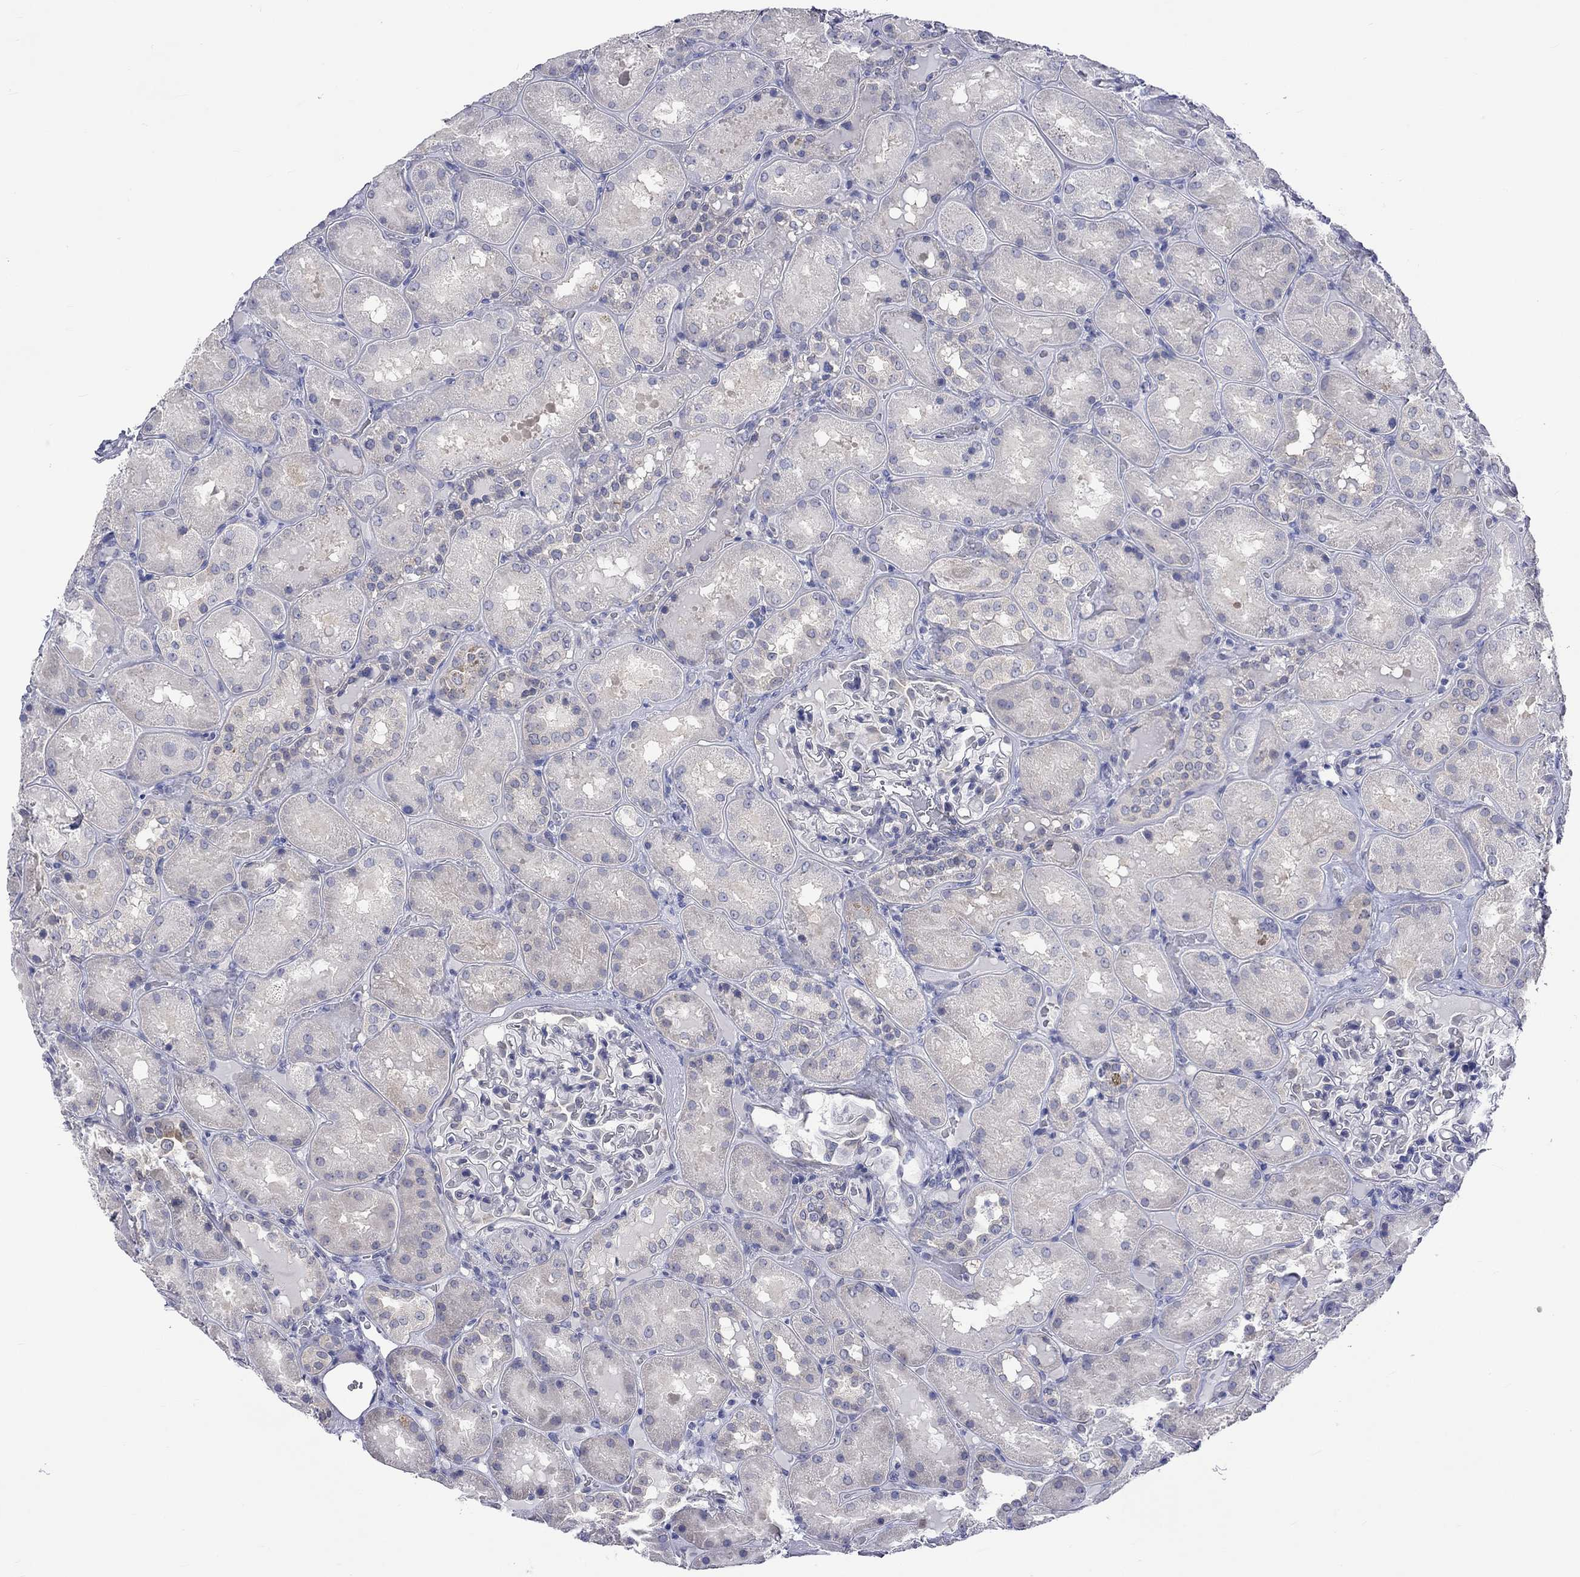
{"staining": {"intensity": "negative", "quantity": "none", "location": "none"}, "tissue": "kidney", "cell_type": "Cells in glomeruli", "image_type": "normal", "snomed": [{"axis": "morphology", "description": "Normal tissue, NOS"}, {"axis": "topography", "description": "Kidney"}], "caption": "Image shows no significant protein positivity in cells in glomeruli of benign kidney.", "gene": "CERS1", "patient": {"sex": "male", "age": 73}}